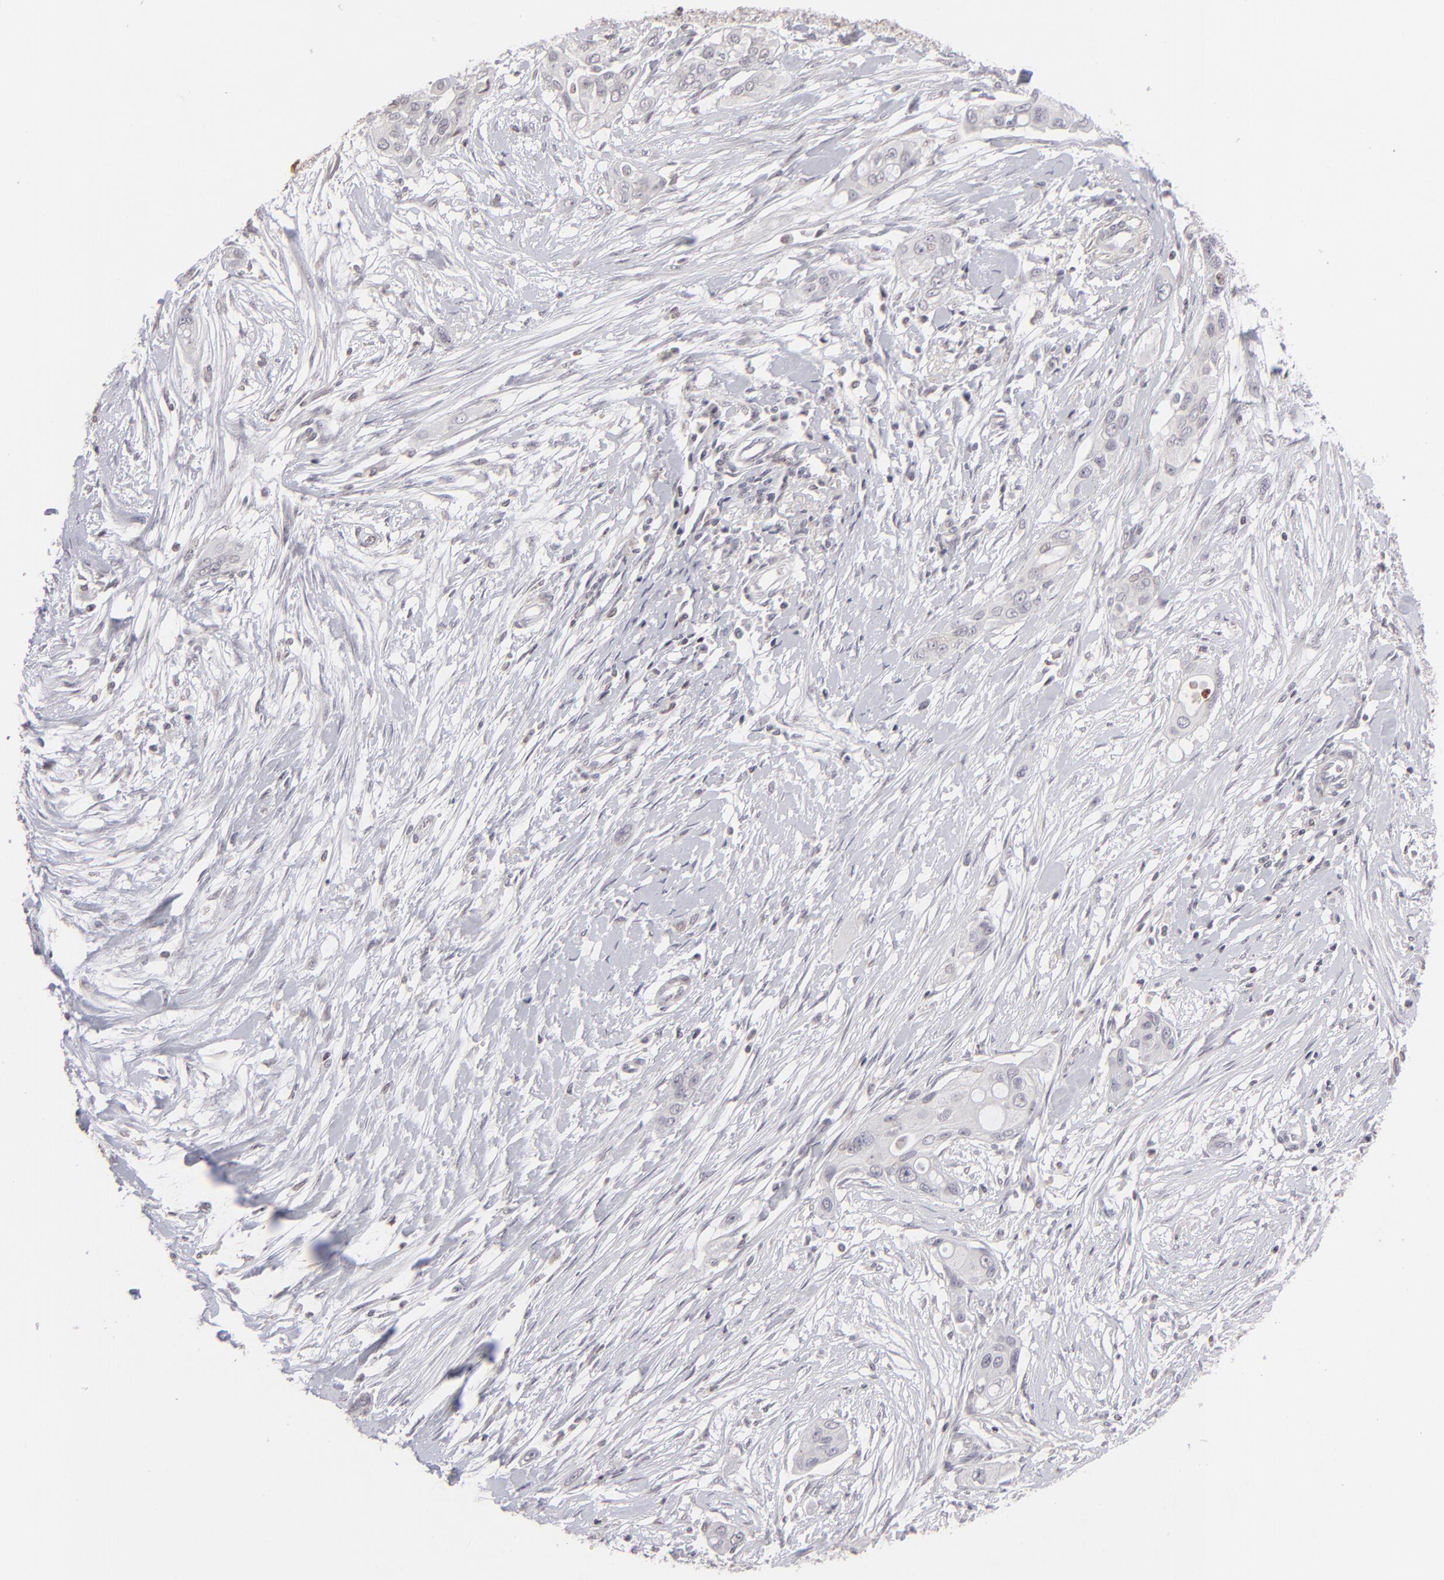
{"staining": {"intensity": "negative", "quantity": "none", "location": "none"}, "tissue": "pancreatic cancer", "cell_type": "Tumor cells", "image_type": "cancer", "snomed": [{"axis": "morphology", "description": "Adenocarcinoma, NOS"}, {"axis": "topography", "description": "Pancreas"}], "caption": "Adenocarcinoma (pancreatic) was stained to show a protein in brown. There is no significant staining in tumor cells.", "gene": "CLDN2", "patient": {"sex": "female", "age": 60}}